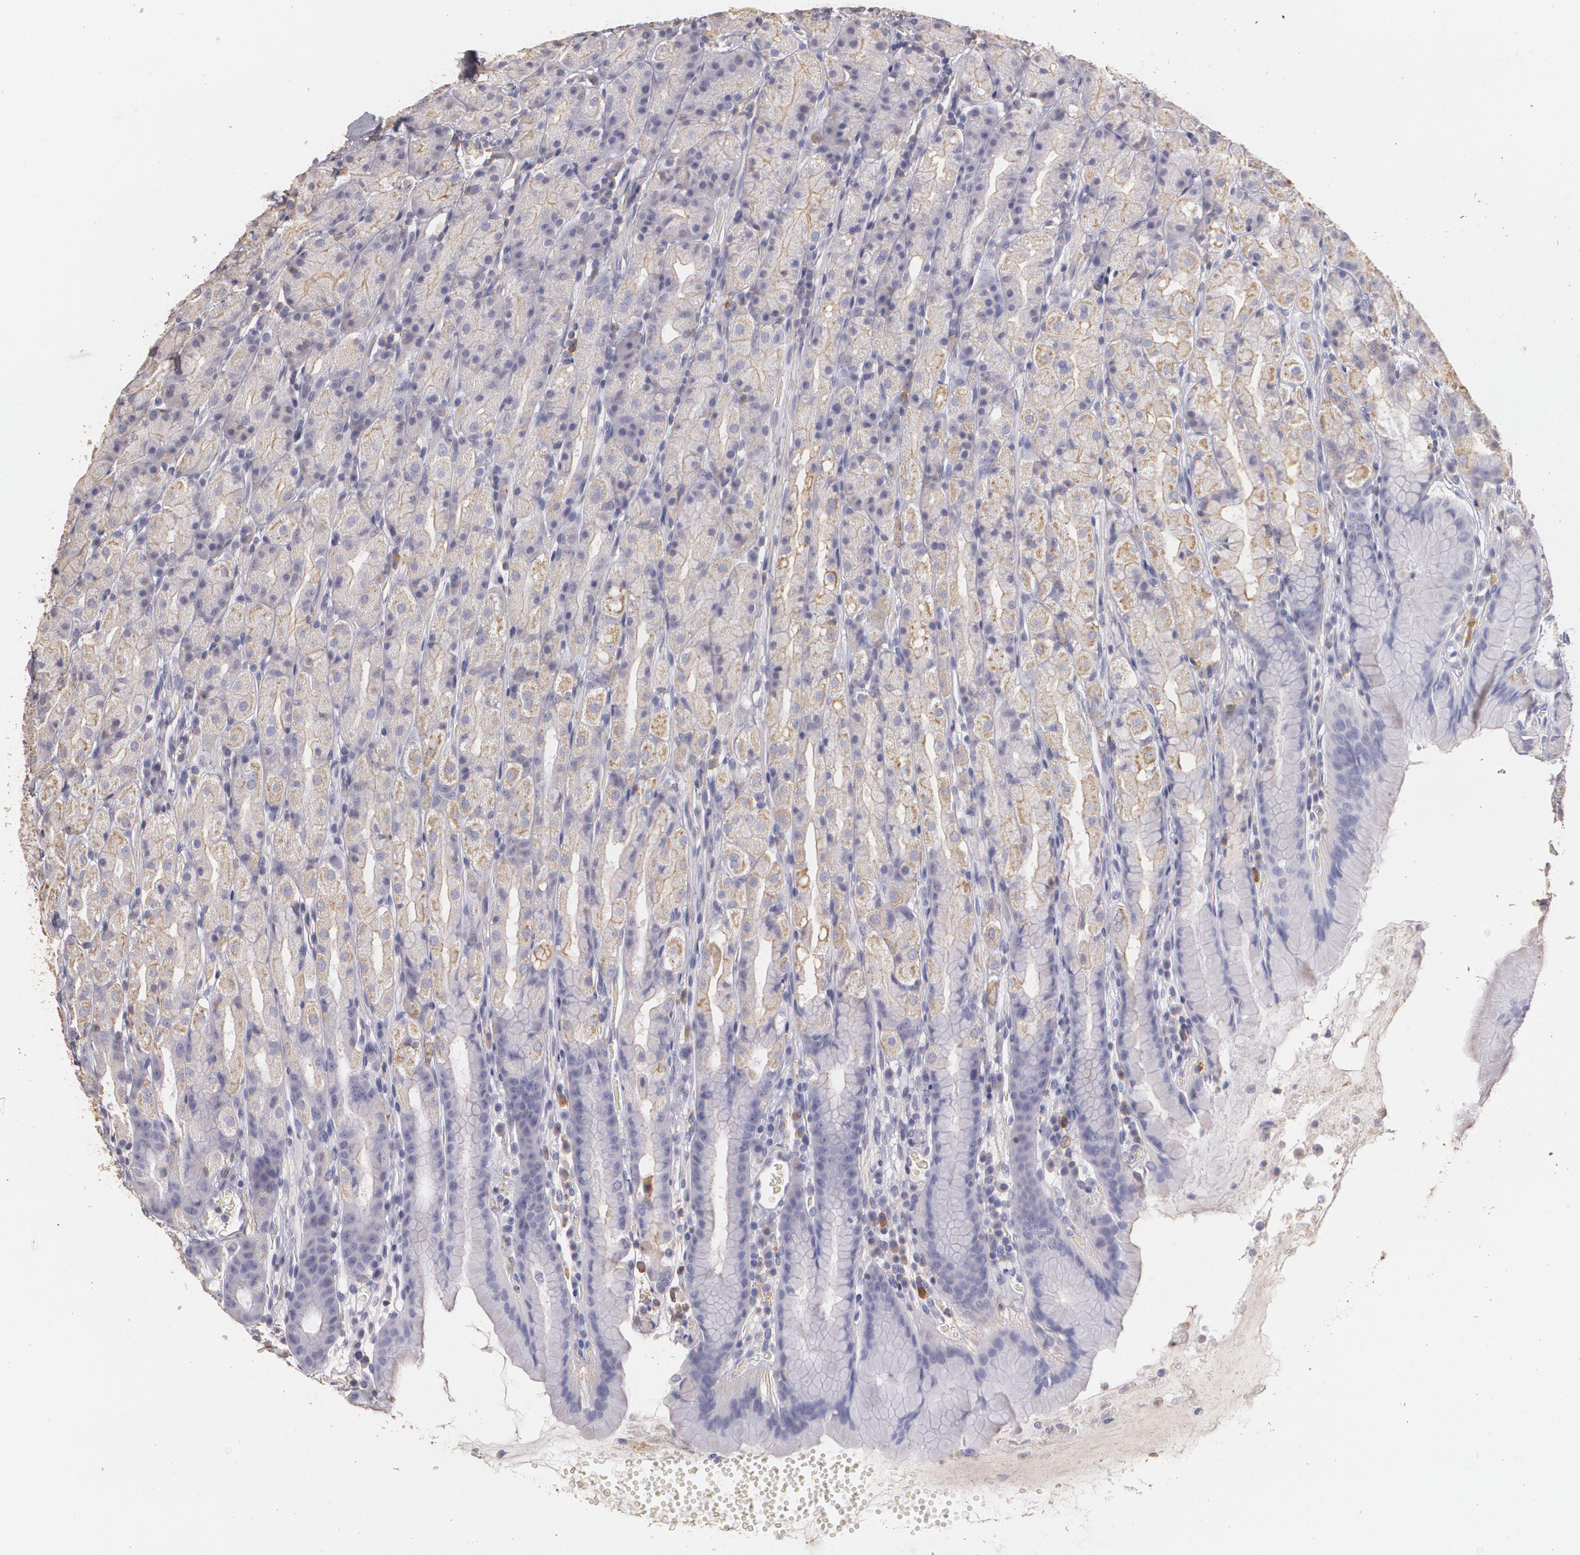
{"staining": {"intensity": "weak", "quantity": "25%-75%", "location": "cytoplasmic/membranous"}, "tissue": "stomach", "cell_type": "Glandular cells", "image_type": "normal", "snomed": [{"axis": "morphology", "description": "Normal tissue, NOS"}, {"axis": "topography", "description": "Stomach, upper"}], "caption": "An image of human stomach stained for a protein displays weak cytoplasmic/membranous brown staining in glandular cells. The protein of interest is shown in brown color, while the nuclei are stained blue.", "gene": "TGFBR1", "patient": {"sex": "male", "age": 68}}